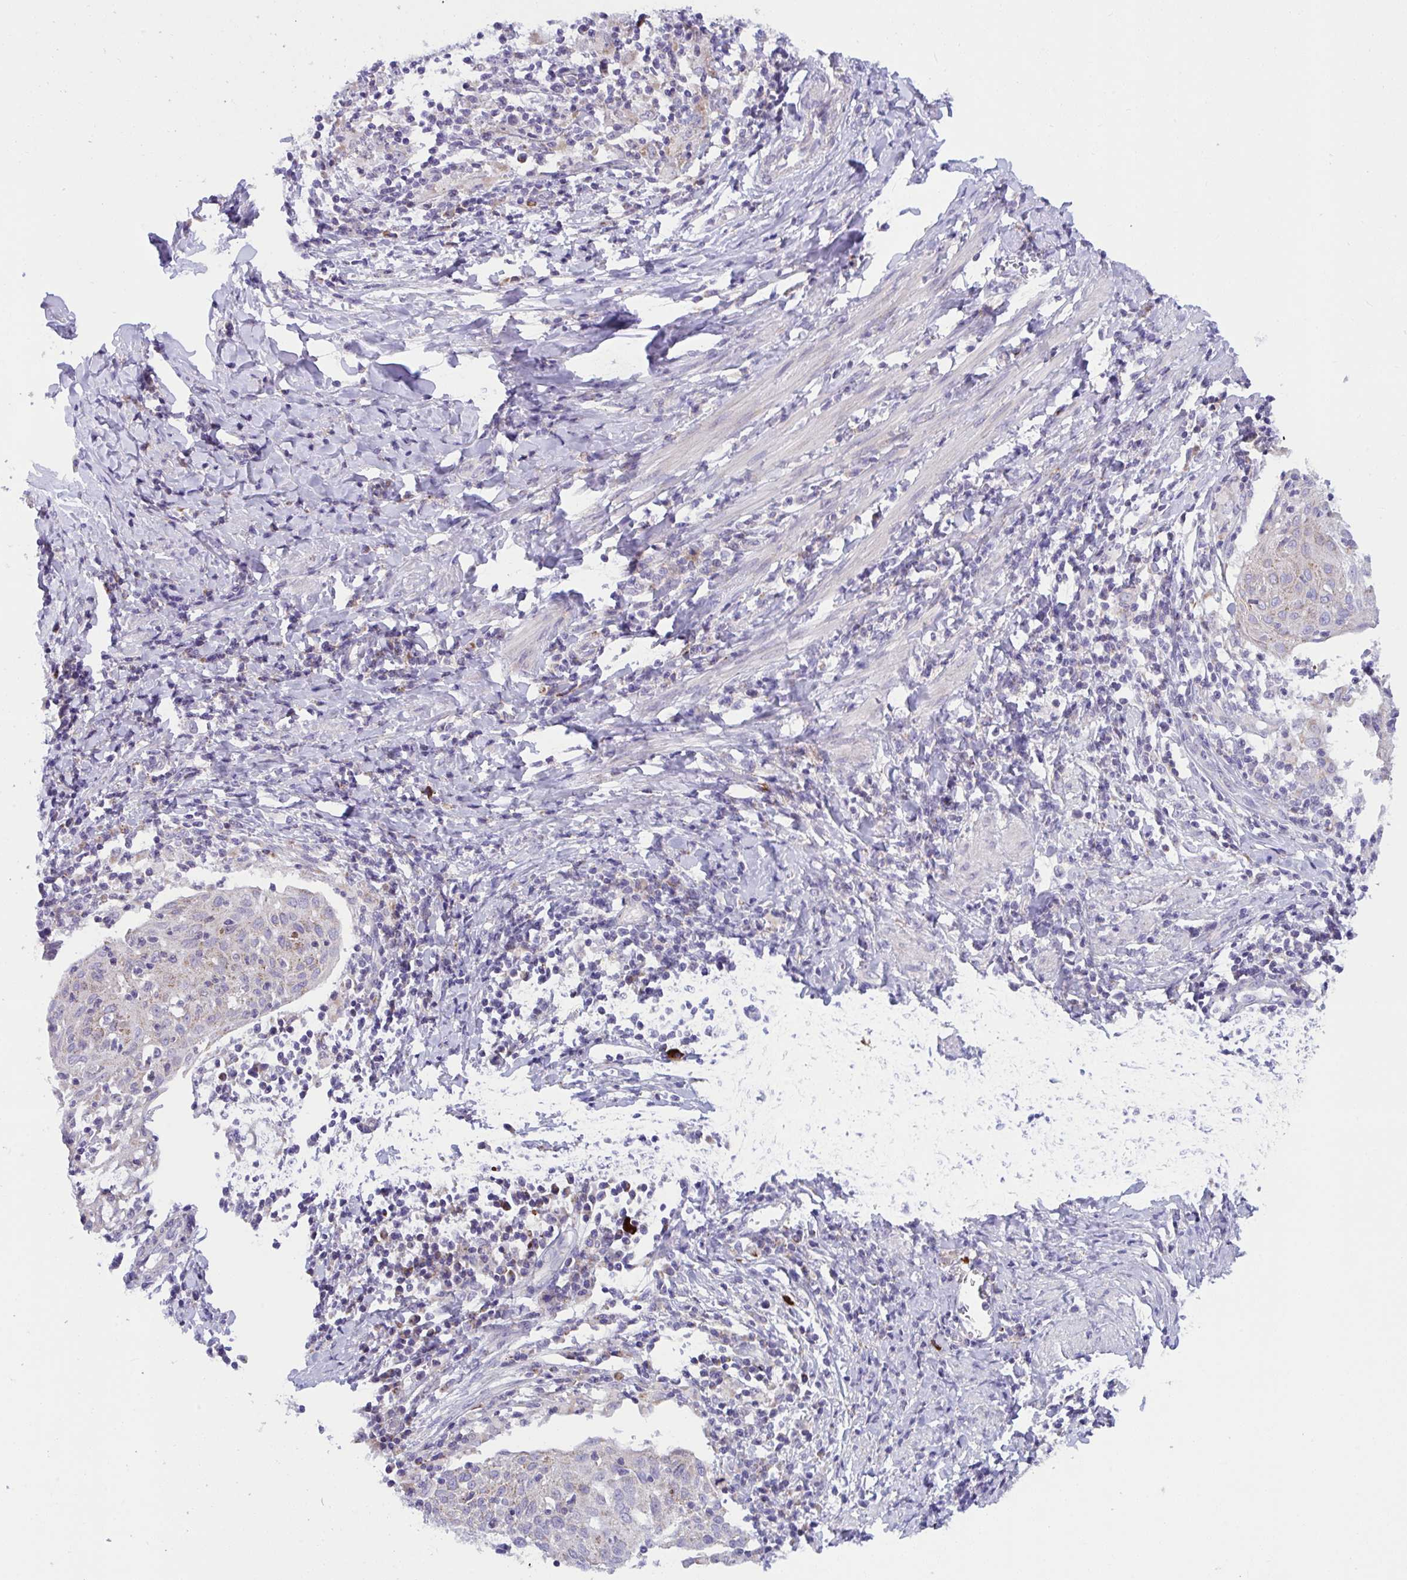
{"staining": {"intensity": "weak", "quantity": "<25%", "location": "cytoplasmic/membranous"}, "tissue": "cervical cancer", "cell_type": "Tumor cells", "image_type": "cancer", "snomed": [{"axis": "morphology", "description": "Squamous cell carcinoma, NOS"}, {"axis": "topography", "description": "Cervix"}], "caption": "Immunohistochemistry (IHC) image of human squamous cell carcinoma (cervical) stained for a protein (brown), which demonstrates no positivity in tumor cells.", "gene": "DTX3", "patient": {"sex": "female", "age": 52}}